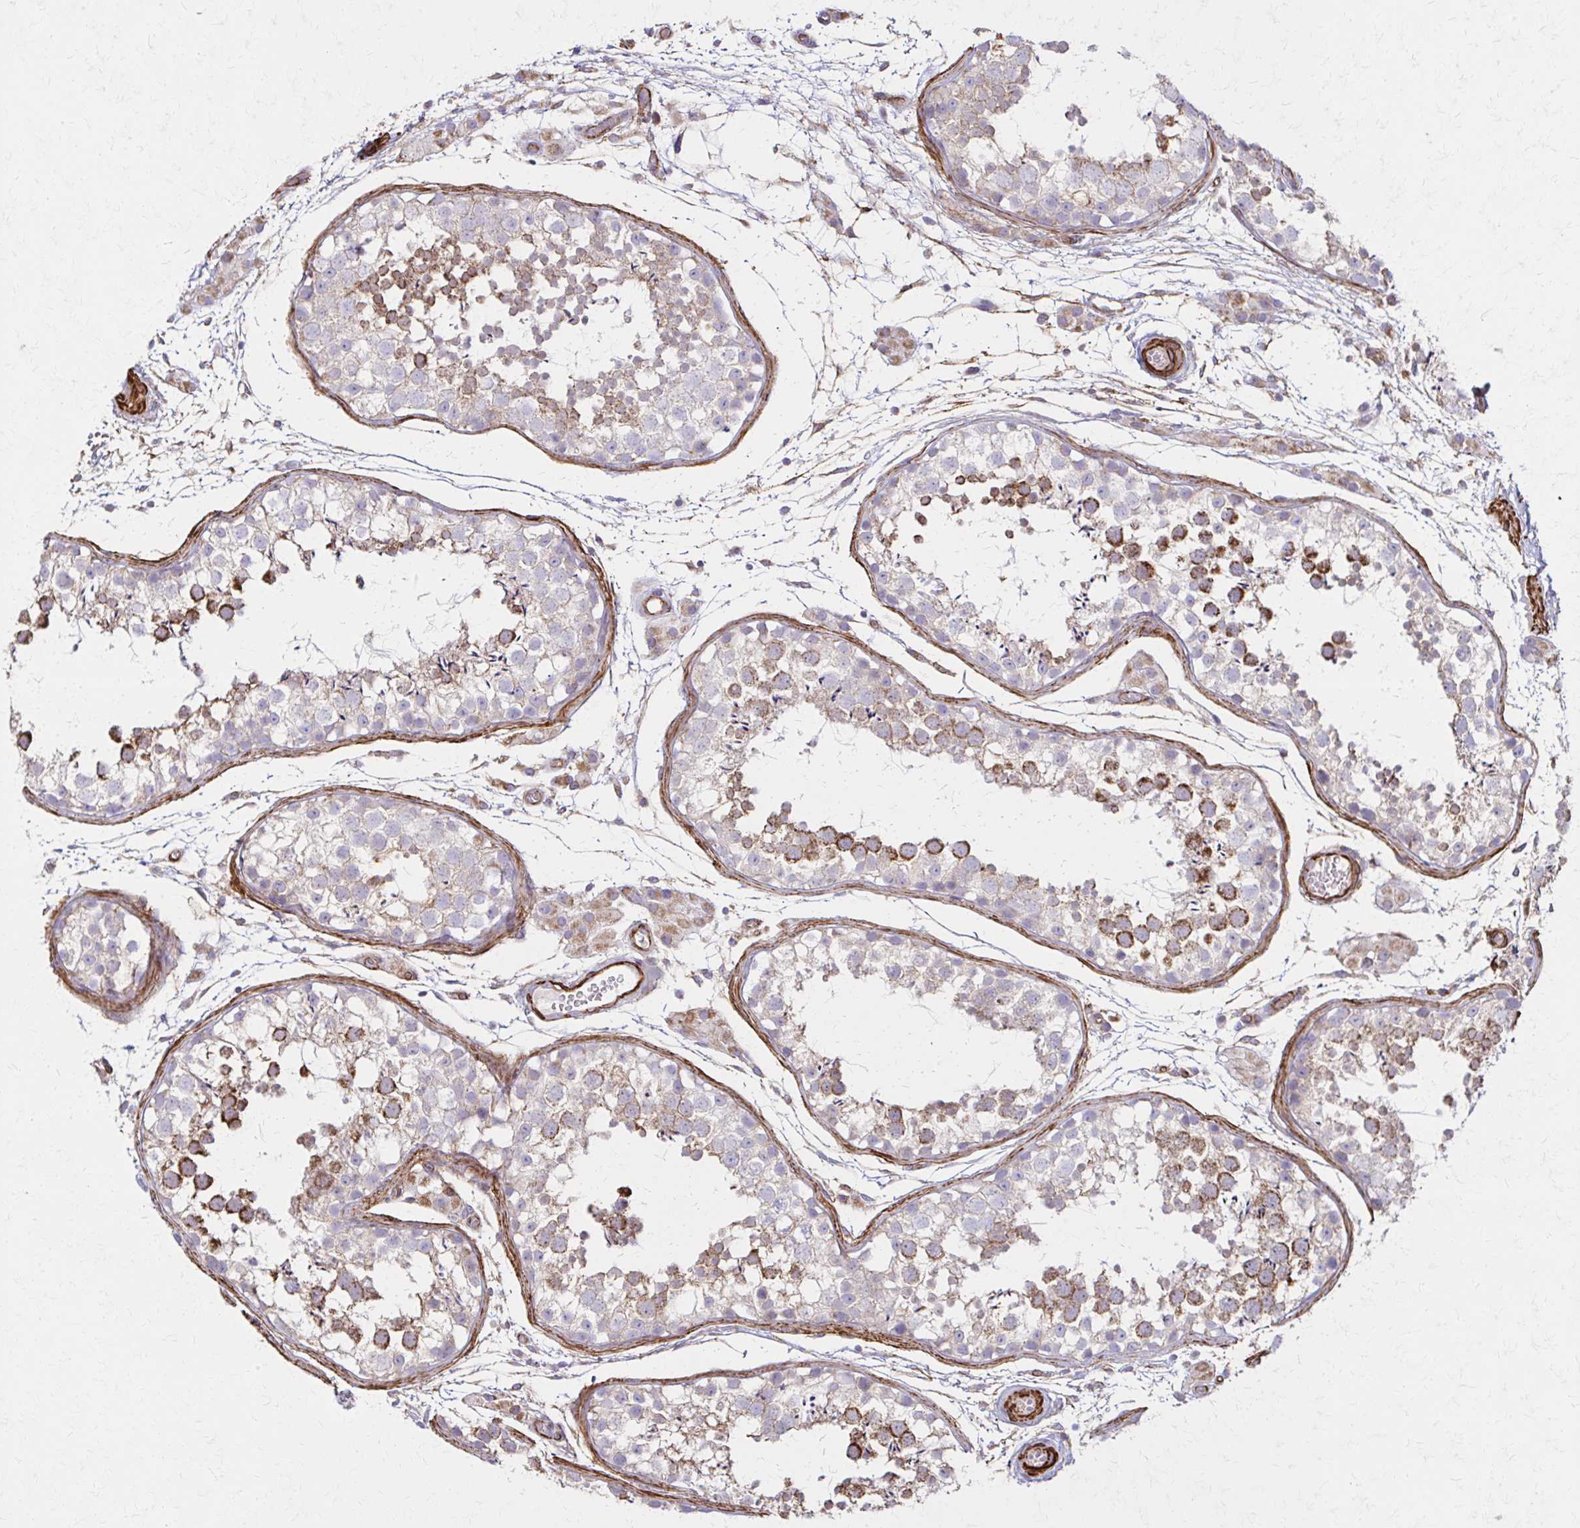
{"staining": {"intensity": "moderate", "quantity": "25%-75%", "location": "cytoplasmic/membranous"}, "tissue": "testis", "cell_type": "Cells in seminiferous ducts", "image_type": "normal", "snomed": [{"axis": "morphology", "description": "Normal tissue, NOS"}, {"axis": "morphology", "description": "Seminoma, NOS"}, {"axis": "topography", "description": "Testis"}], "caption": "Protein analysis of normal testis reveals moderate cytoplasmic/membranous expression in approximately 25%-75% of cells in seminiferous ducts. (Brightfield microscopy of DAB IHC at high magnification).", "gene": "TIMMDC1", "patient": {"sex": "male", "age": 29}}